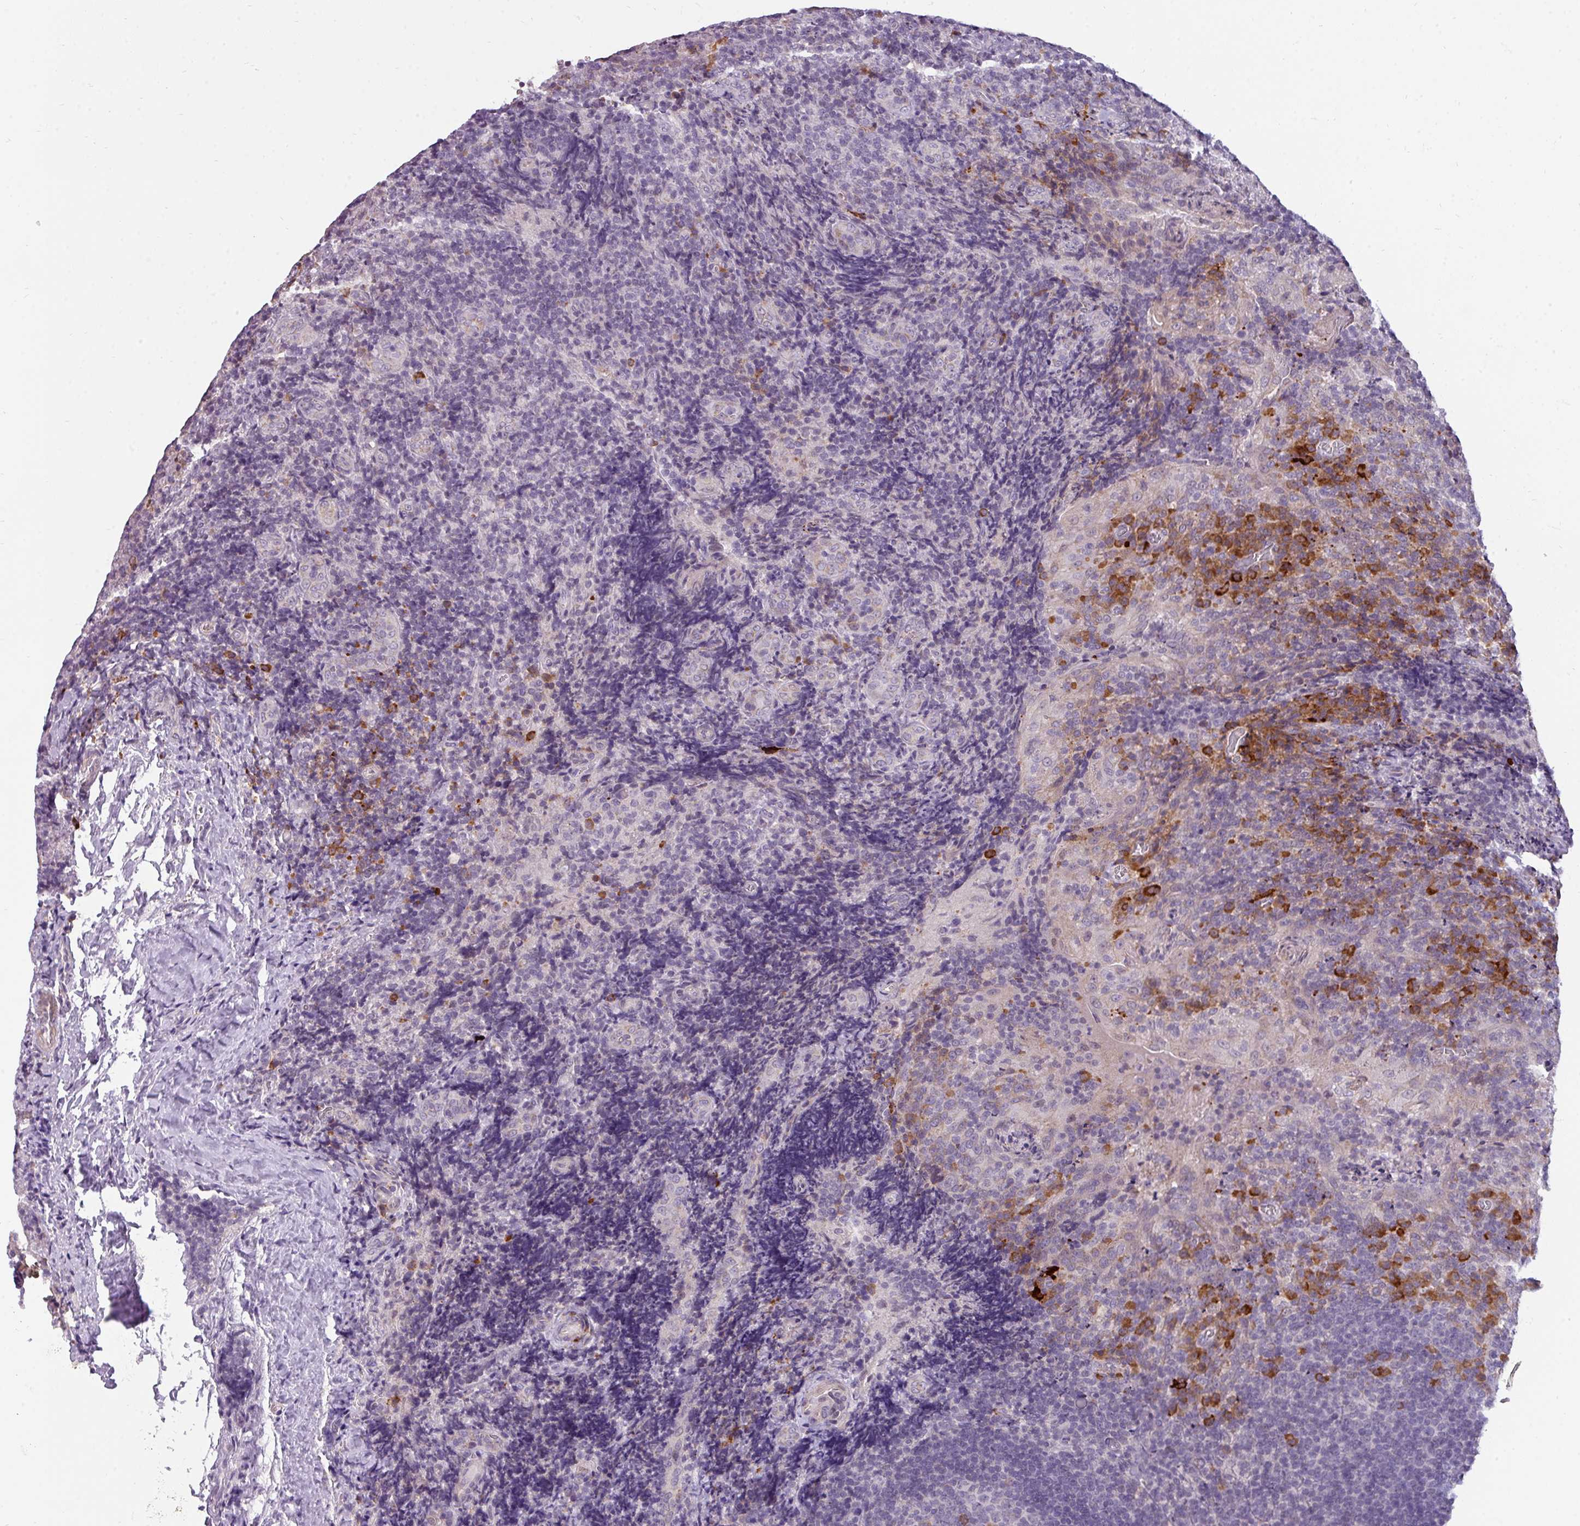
{"staining": {"intensity": "strong", "quantity": "<25%", "location": "cytoplasmic/membranous"}, "tissue": "tonsil", "cell_type": "Germinal center cells", "image_type": "normal", "snomed": [{"axis": "morphology", "description": "Normal tissue, NOS"}, {"axis": "topography", "description": "Tonsil"}], "caption": "Strong cytoplasmic/membranous expression for a protein is identified in approximately <25% of germinal center cells of normal tonsil using IHC.", "gene": "C2orf68", "patient": {"sex": "male", "age": 17}}